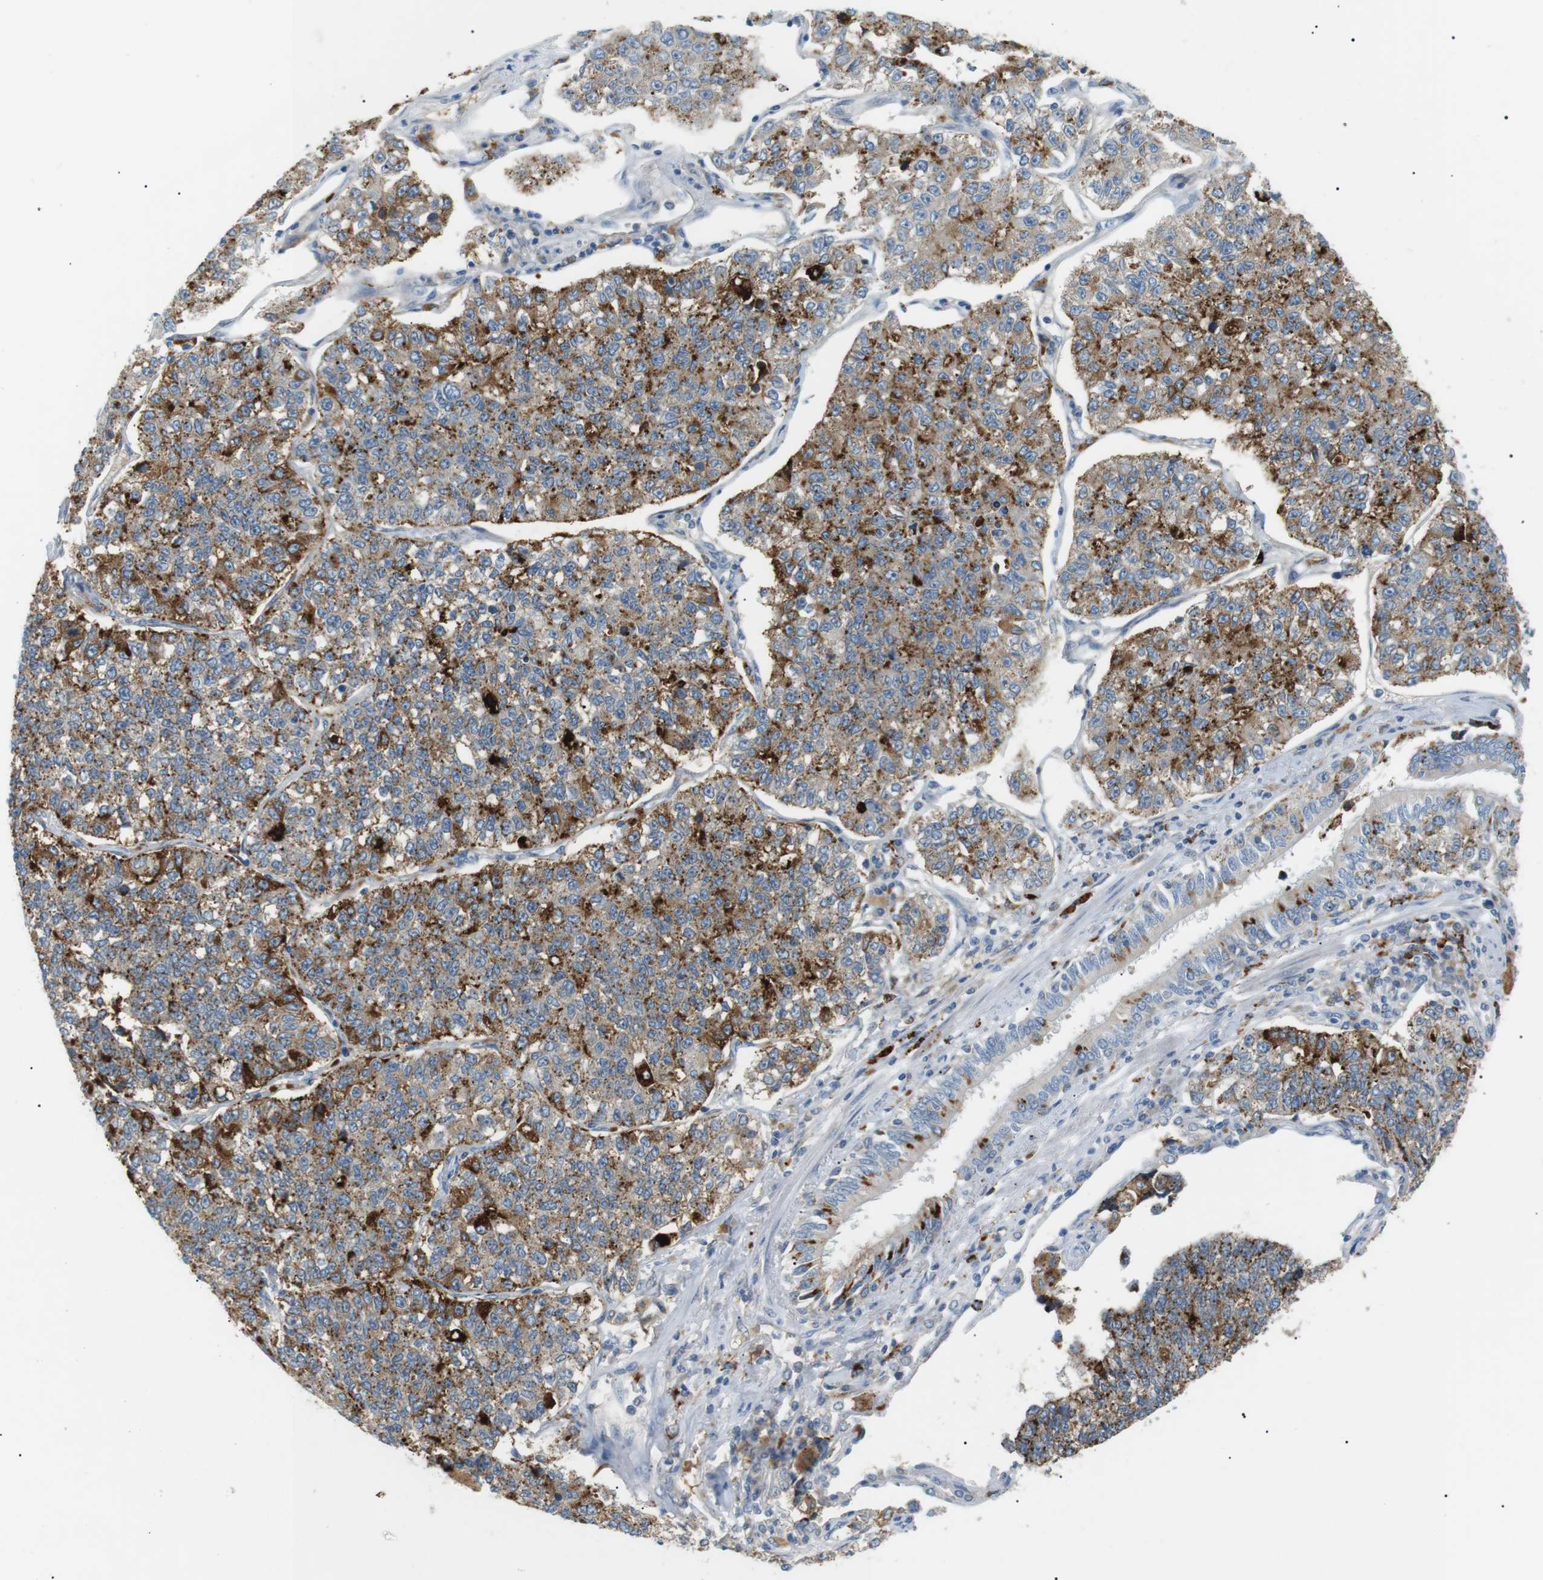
{"staining": {"intensity": "moderate", "quantity": ">75%", "location": "cytoplasmic/membranous"}, "tissue": "lung cancer", "cell_type": "Tumor cells", "image_type": "cancer", "snomed": [{"axis": "morphology", "description": "Adenocarcinoma, NOS"}, {"axis": "topography", "description": "Lung"}], "caption": "Protein staining of adenocarcinoma (lung) tissue shows moderate cytoplasmic/membranous expression in approximately >75% of tumor cells. The staining was performed using DAB (3,3'-diaminobenzidine), with brown indicating positive protein expression. Nuclei are stained blue with hematoxylin.", "gene": "B4GALNT2", "patient": {"sex": "male", "age": 49}}